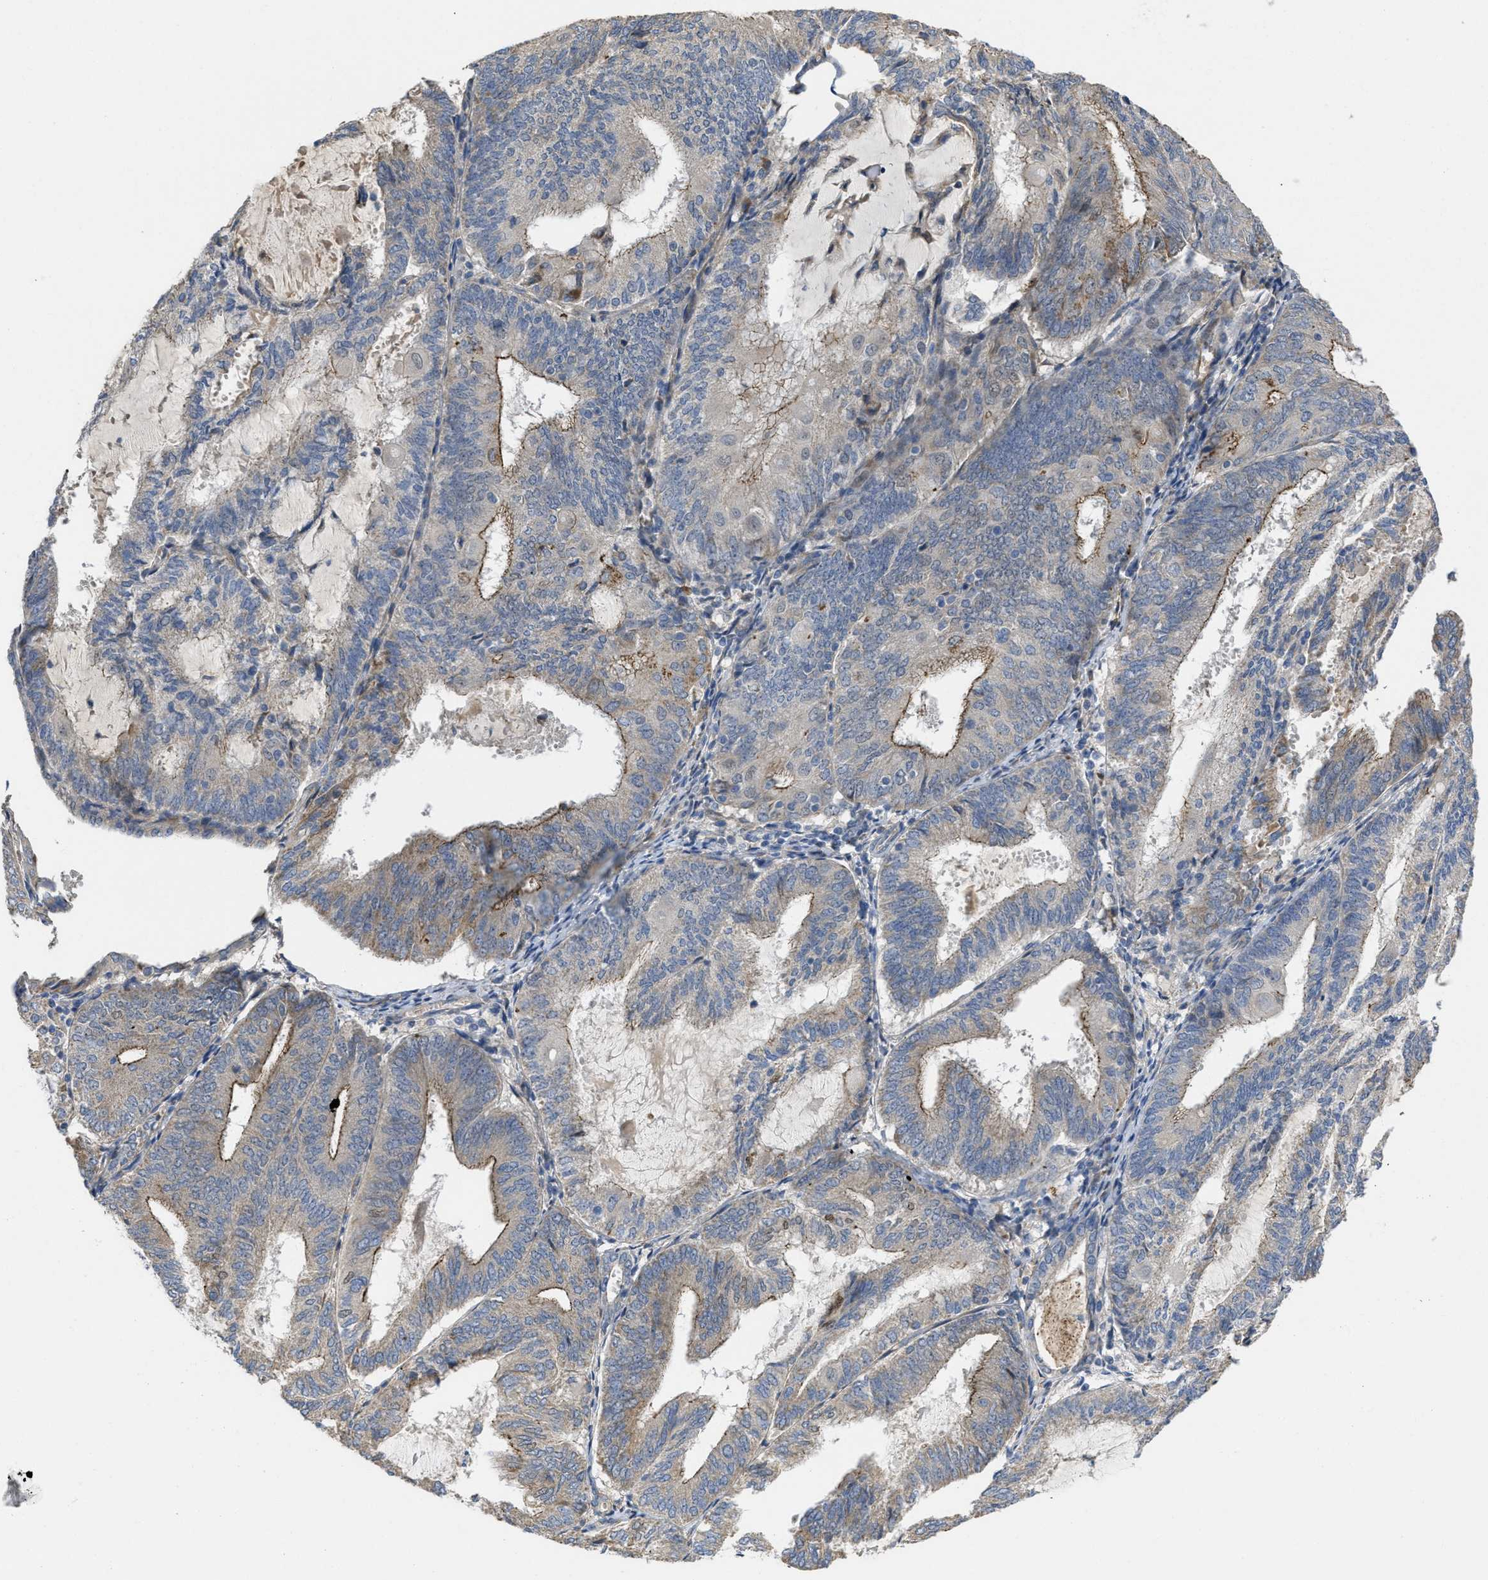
{"staining": {"intensity": "moderate", "quantity": "<25%", "location": "cytoplasmic/membranous"}, "tissue": "endometrial cancer", "cell_type": "Tumor cells", "image_type": "cancer", "snomed": [{"axis": "morphology", "description": "Adenocarcinoma, NOS"}, {"axis": "topography", "description": "Endometrium"}], "caption": "Endometrial cancer tissue reveals moderate cytoplasmic/membranous staining in approximately <25% of tumor cells", "gene": "CDPF1", "patient": {"sex": "female", "age": 81}}